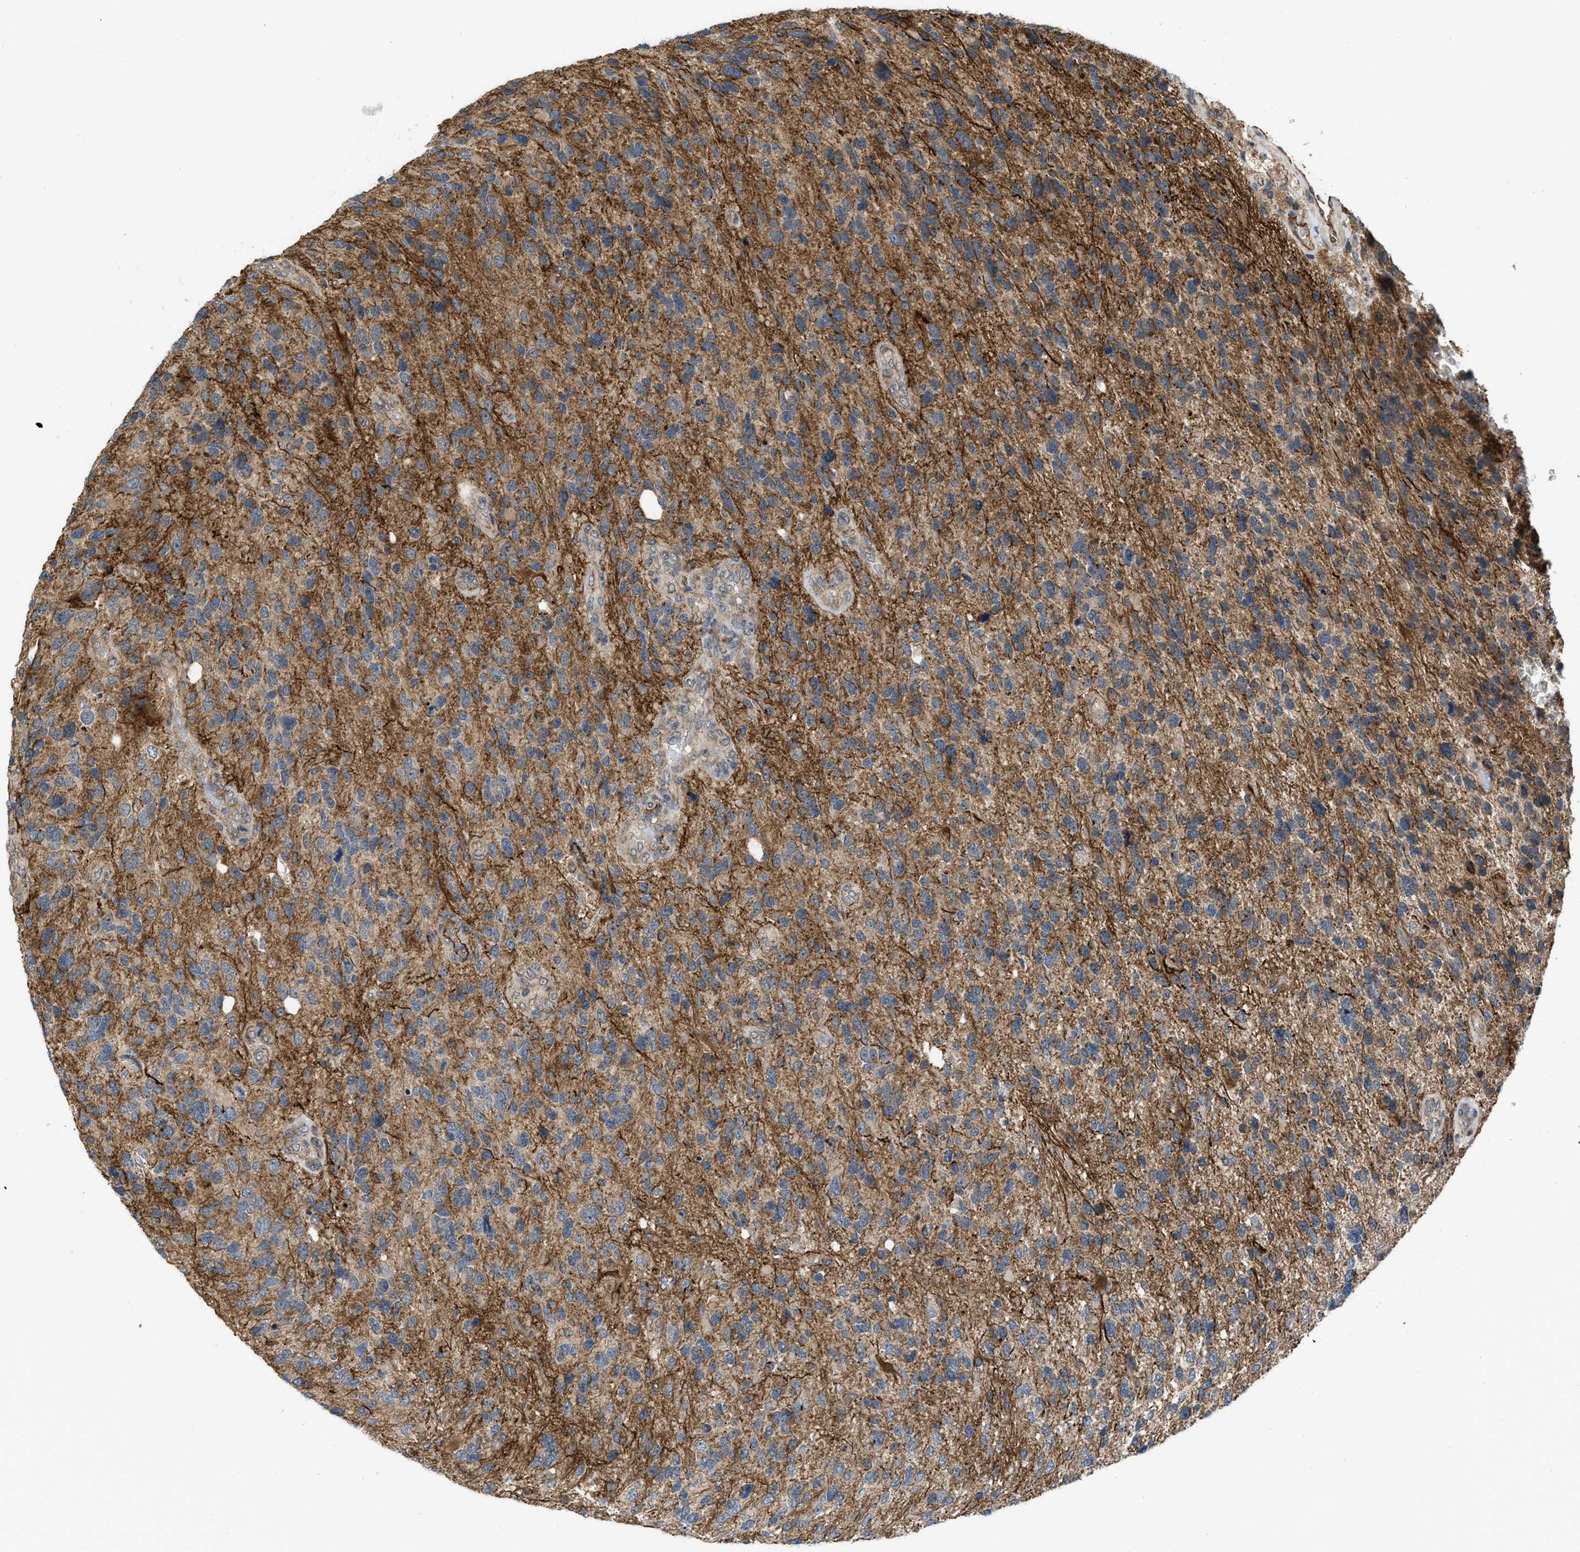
{"staining": {"intensity": "moderate", "quantity": "<25%", "location": "cytoplasmic/membranous"}, "tissue": "glioma", "cell_type": "Tumor cells", "image_type": "cancer", "snomed": [{"axis": "morphology", "description": "Glioma, malignant, High grade"}, {"axis": "topography", "description": "Brain"}], "caption": "Protein expression analysis of glioma reveals moderate cytoplasmic/membranous positivity in approximately <25% of tumor cells. (brown staining indicates protein expression, while blue staining denotes nuclei).", "gene": "GPATCH2L", "patient": {"sex": "female", "age": 58}}